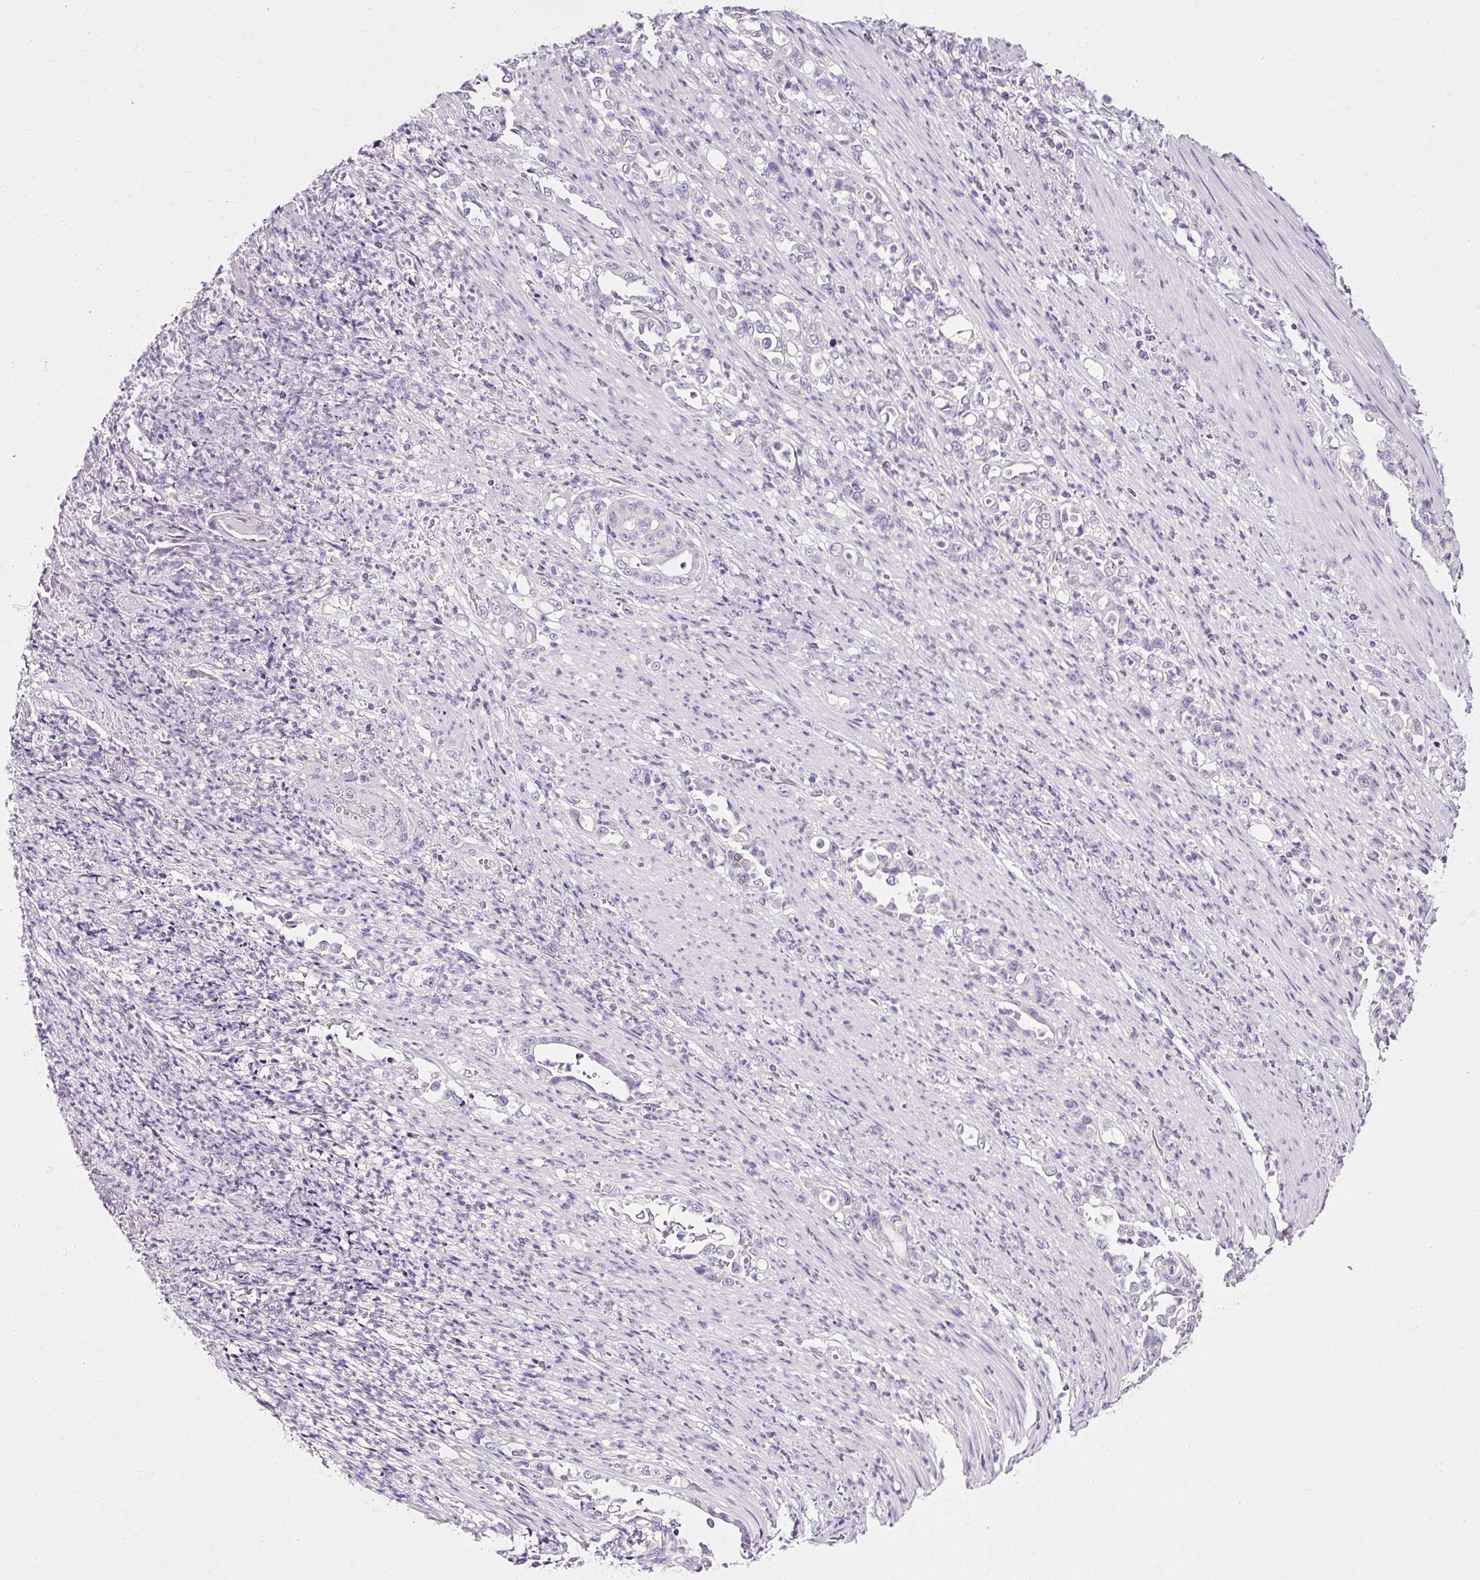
{"staining": {"intensity": "negative", "quantity": "none", "location": "none"}, "tissue": "stomach cancer", "cell_type": "Tumor cells", "image_type": "cancer", "snomed": [{"axis": "morphology", "description": "Normal tissue, NOS"}, {"axis": "morphology", "description": "Adenocarcinoma, NOS"}, {"axis": "topography", "description": "Stomach"}], "caption": "DAB immunohistochemical staining of human stomach adenocarcinoma displays no significant positivity in tumor cells.", "gene": "ATP2A1", "patient": {"sex": "female", "age": 79}}